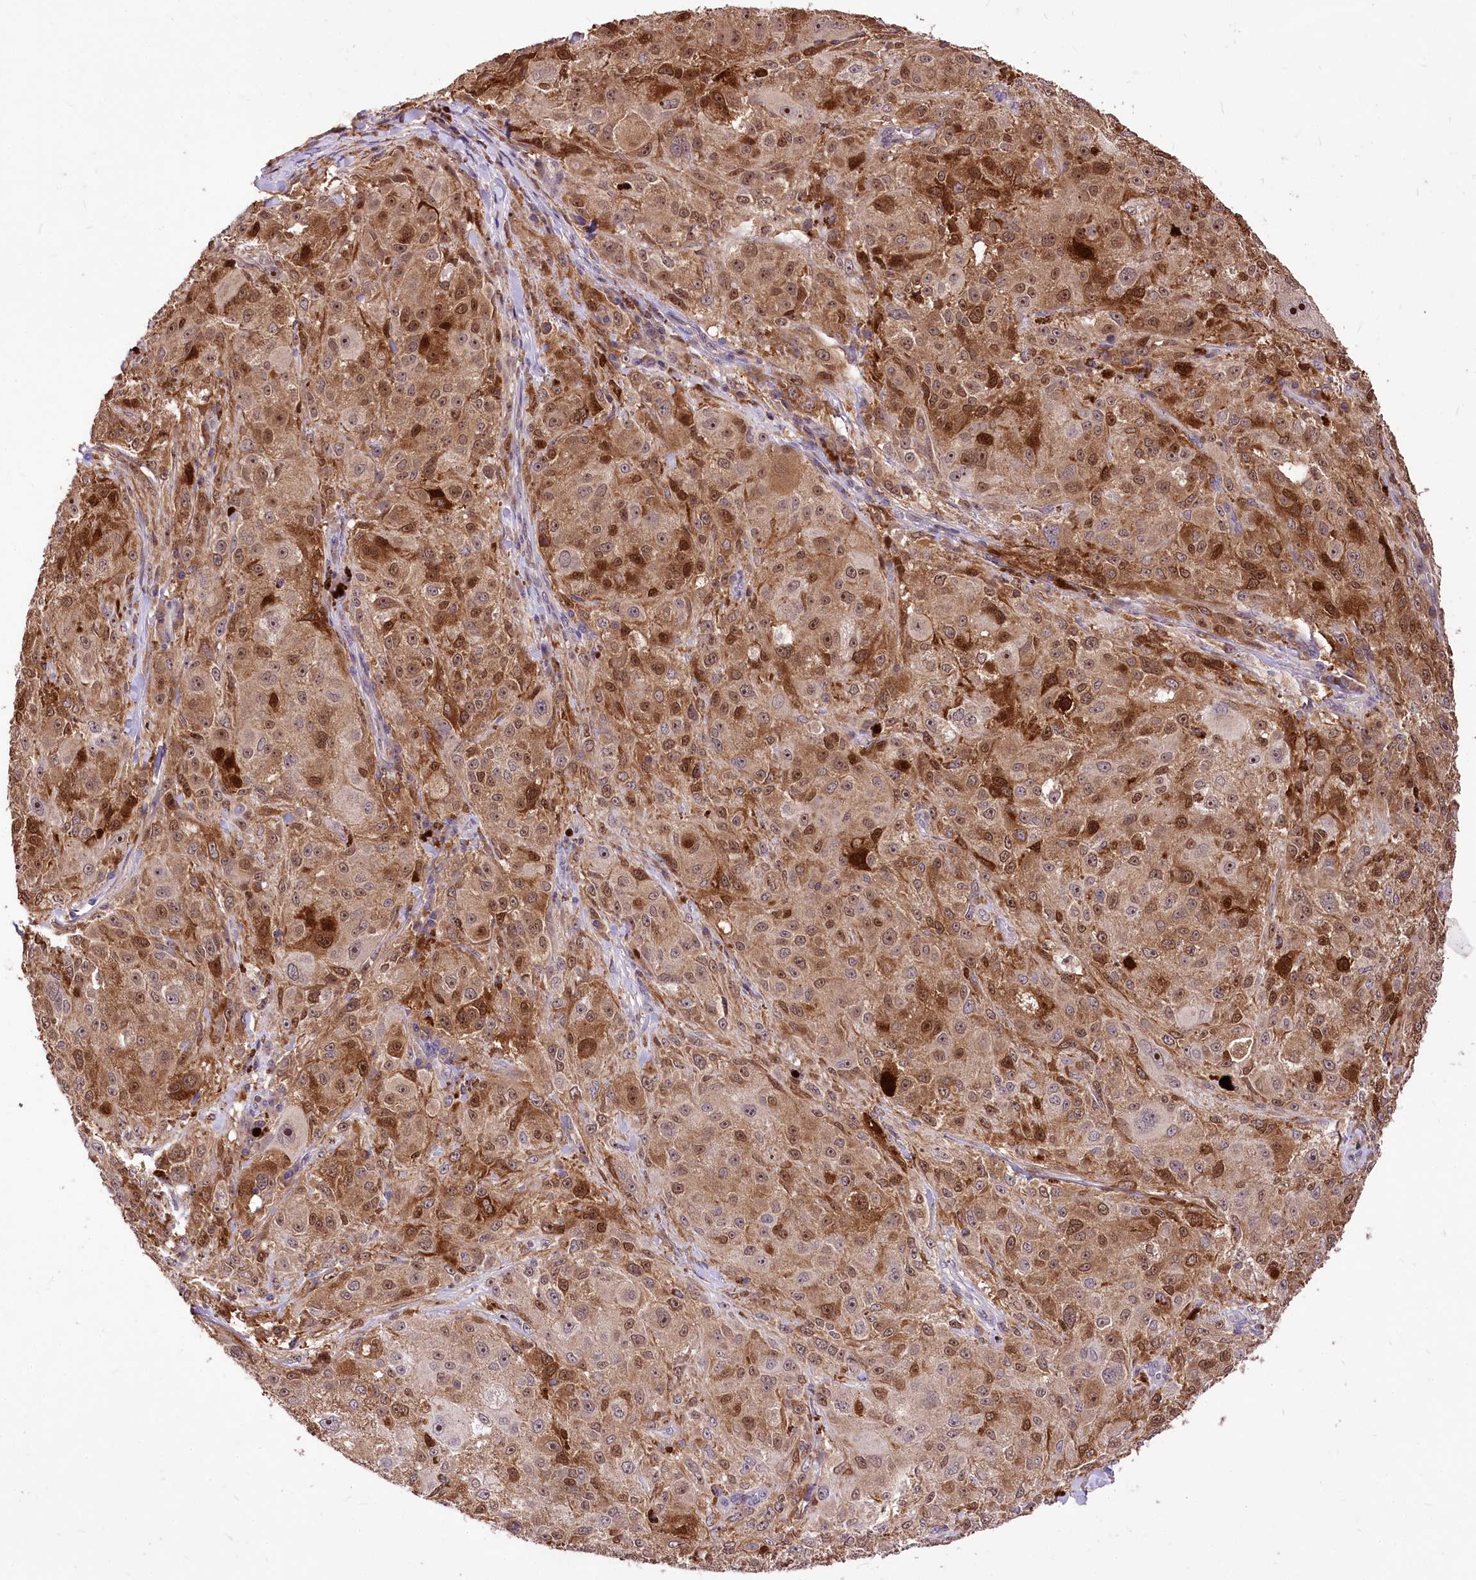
{"staining": {"intensity": "moderate", "quantity": ">75%", "location": "cytoplasmic/membranous,nuclear"}, "tissue": "melanoma", "cell_type": "Tumor cells", "image_type": "cancer", "snomed": [{"axis": "morphology", "description": "Necrosis, NOS"}, {"axis": "morphology", "description": "Malignant melanoma, NOS"}, {"axis": "topography", "description": "Skin"}], "caption": "Immunohistochemistry (IHC) micrograph of malignant melanoma stained for a protein (brown), which demonstrates medium levels of moderate cytoplasmic/membranous and nuclear positivity in about >75% of tumor cells.", "gene": "SERGEF", "patient": {"sex": "female", "age": 87}}